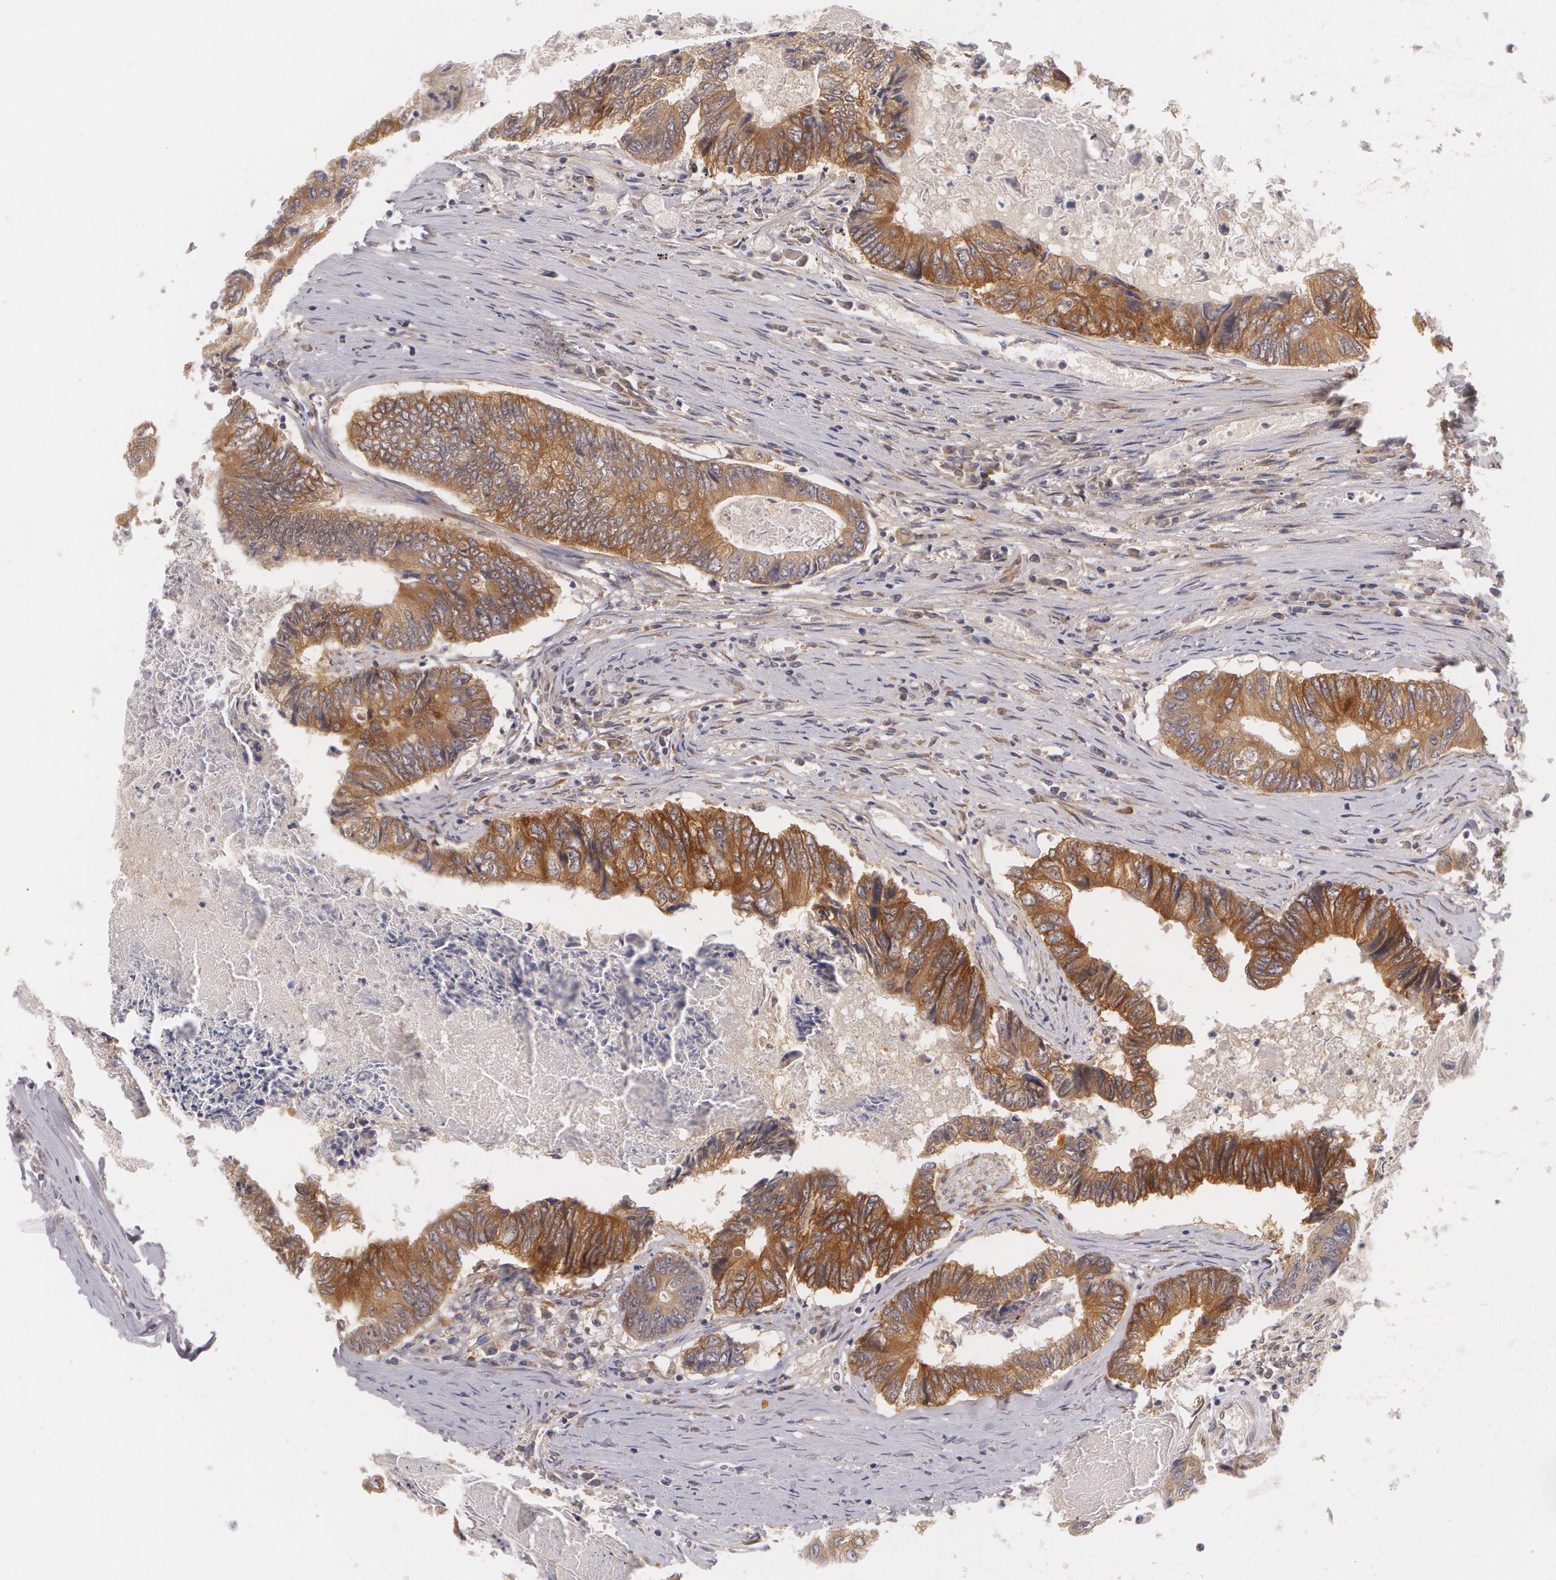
{"staining": {"intensity": "strong", "quantity": ">75%", "location": "cytoplasmic/membranous"}, "tissue": "colorectal cancer", "cell_type": "Tumor cells", "image_type": "cancer", "snomed": [{"axis": "morphology", "description": "Adenocarcinoma, NOS"}, {"axis": "topography", "description": "Rectum"}], "caption": "Colorectal cancer tissue displays strong cytoplasmic/membranous staining in approximately >75% of tumor cells, visualized by immunohistochemistry.", "gene": "CASK", "patient": {"sex": "female", "age": 82}}